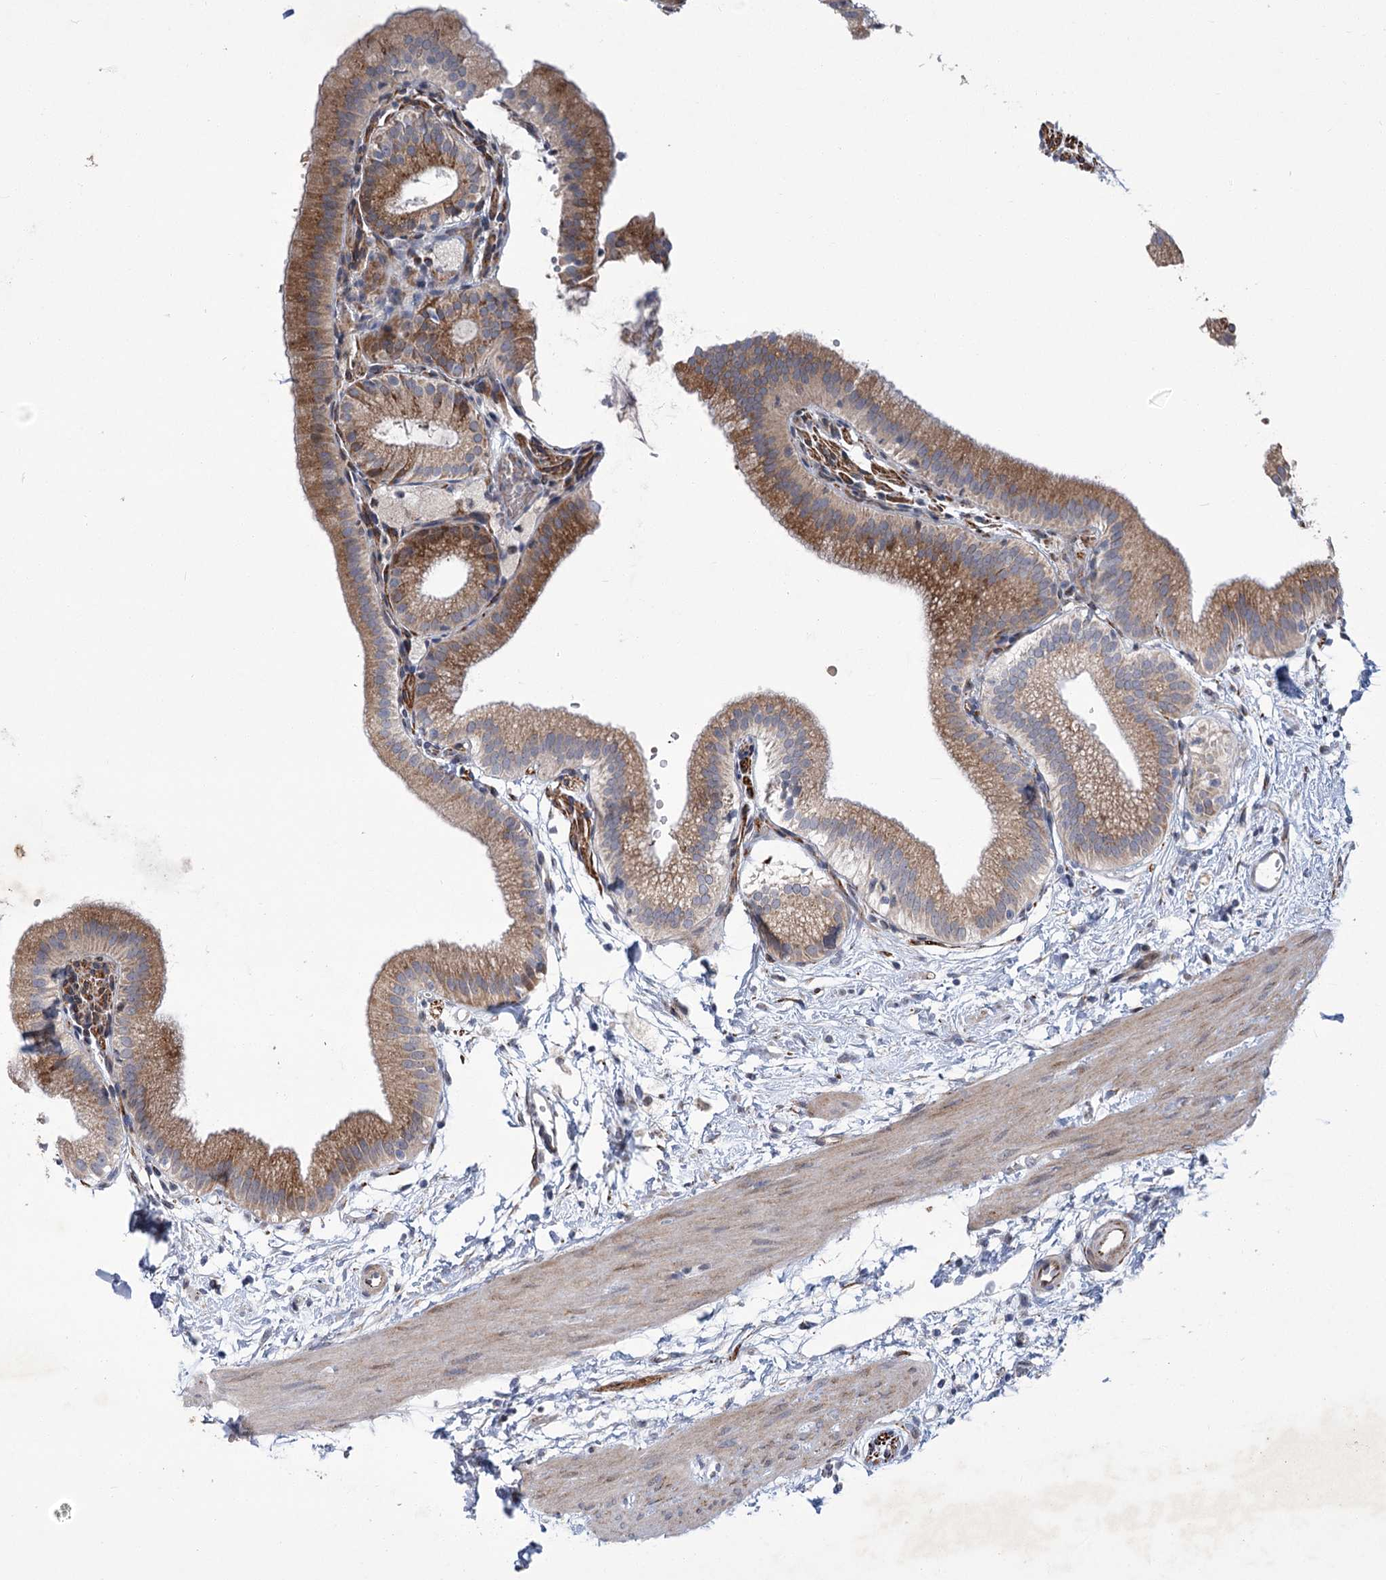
{"staining": {"intensity": "strong", "quantity": ">75%", "location": "cytoplasmic/membranous"}, "tissue": "gallbladder", "cell_type": "Glandular cells", "image_type": "normal", "snomed": [{"axis": "morphology", "description": "Normal tissue, NOS"}, {"axis": "topography", "description": "Gallbladder"}], "caption": "An image showing strong cytoplasmic/membranous staining in about >75% of glandular cells in benign gallbladder, as visualized by brown immunohistochemical staining.", "gene": "GCNT4", "patient": {"sex": "male", "age": 55}}